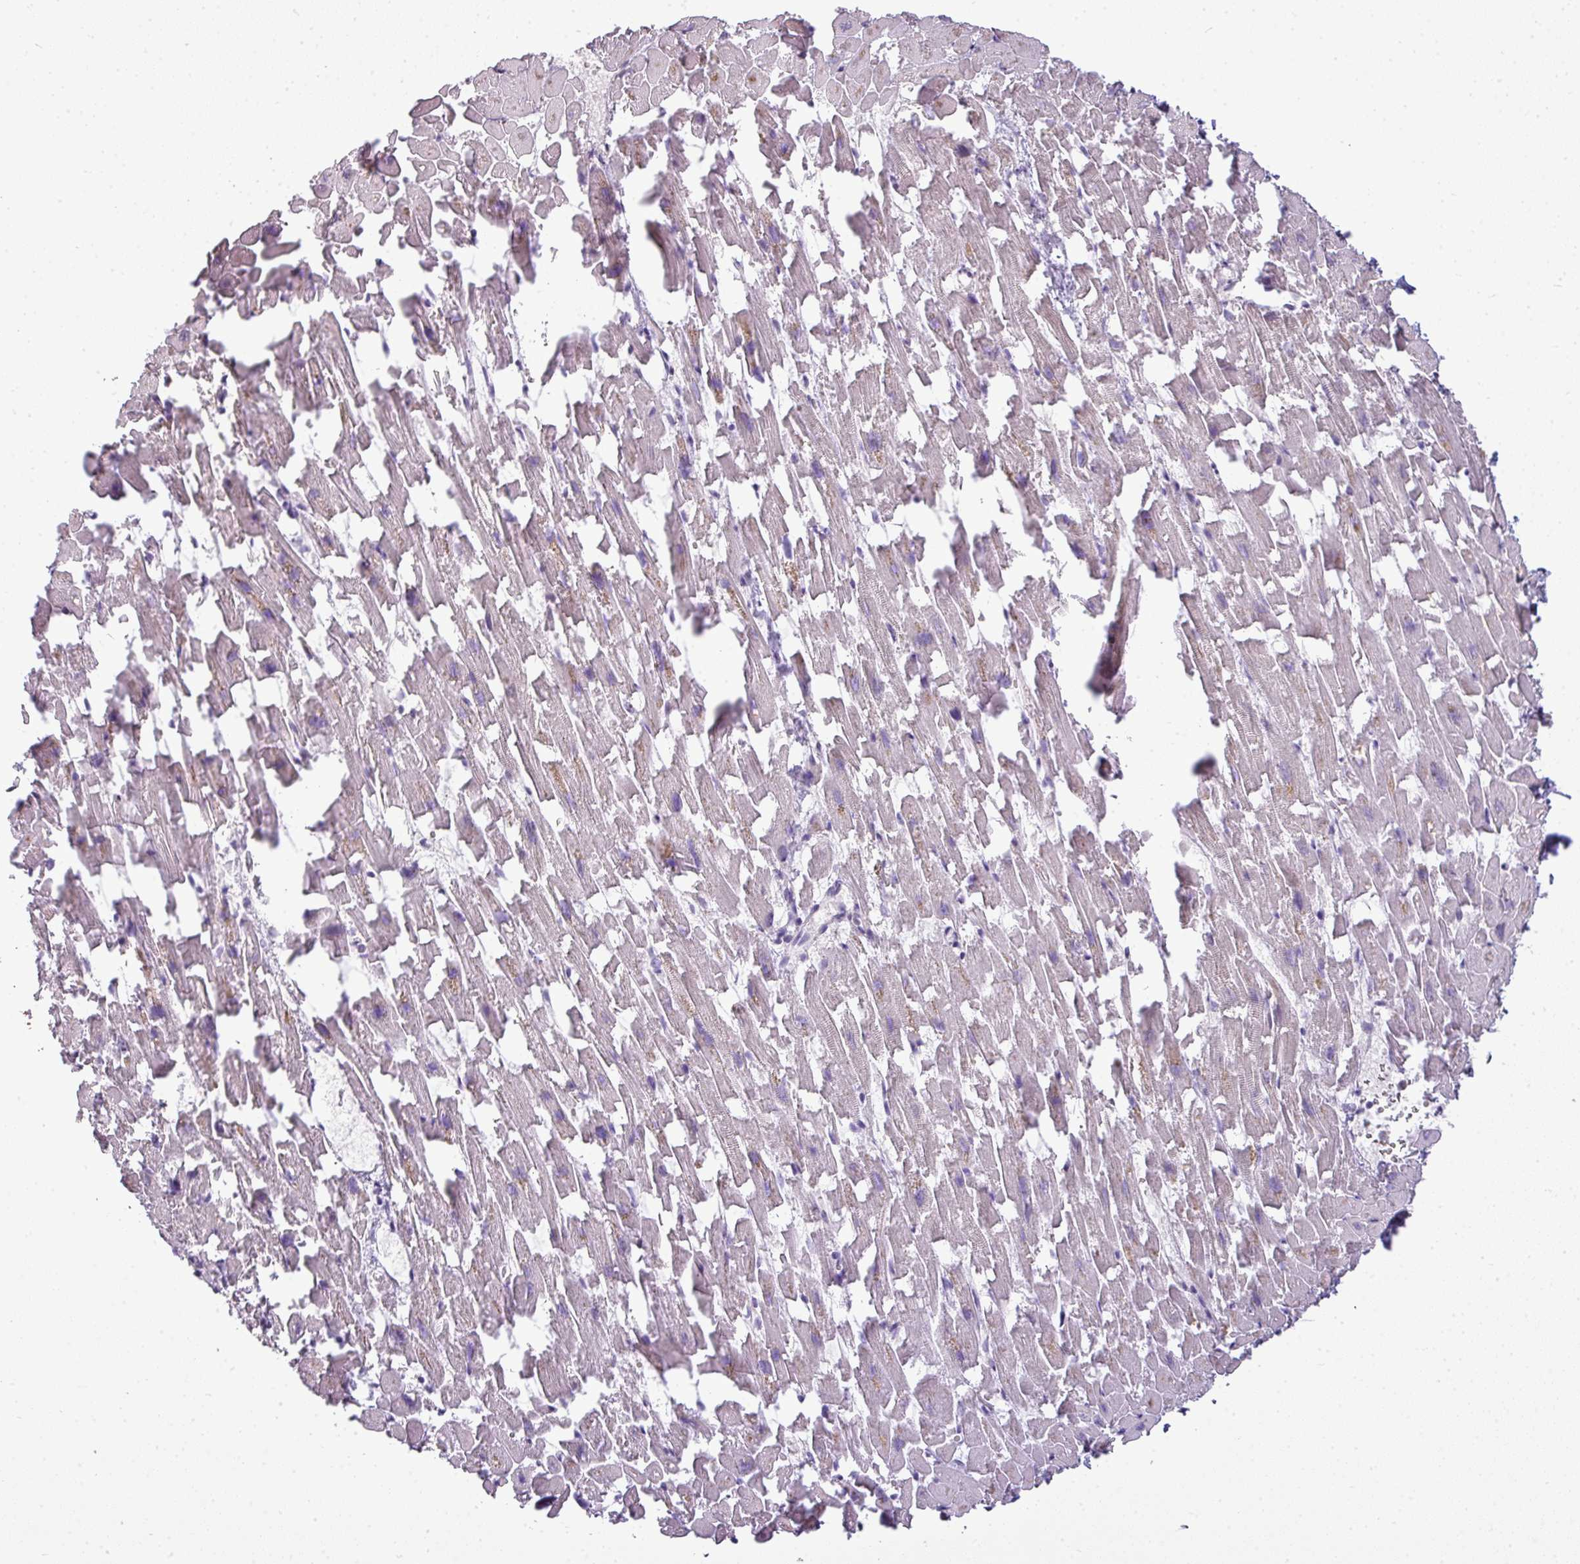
{"staining": {"intensity": "negative", "quantity": "none", "location": "none"}, "tissue": "heart muscle", "cell_type": "Cardiomyocytes", "image_type": "normal", "snomed": [{"axis": "morphology", "description": "Normal tissue, NOS"}, {"axis": "topography", "description": "Heart"}], "caption": "Protein analysis of benign heart muscle shows no significant staining in cardiomyocytes.", "gene": "LY9", "patient": {"sex": "female", "age": 64}}